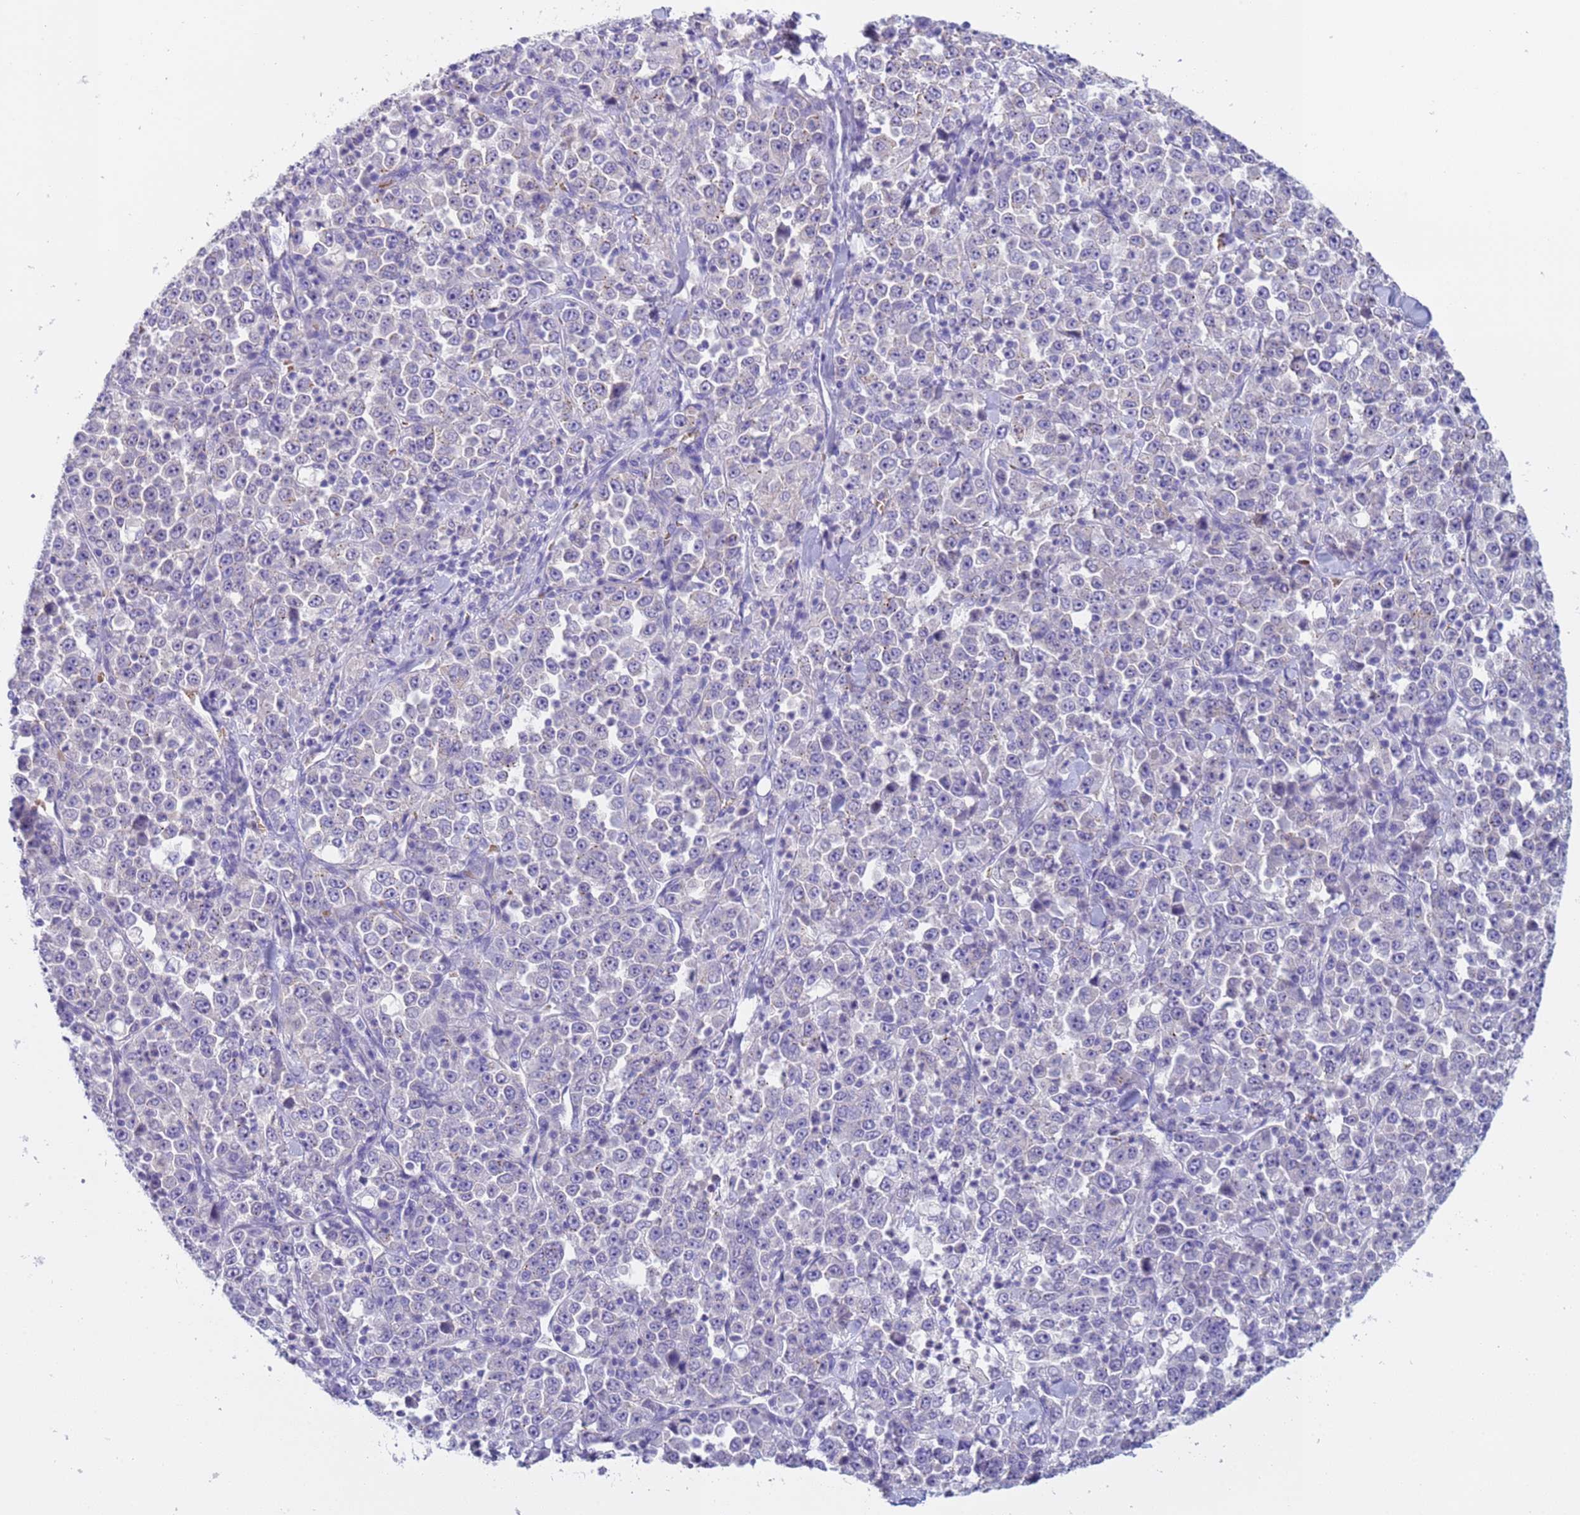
{"staining": {"intensity": "negative", "quantity": "none", "location": "none"}, "tissue": "stomach cancer", "cell_type": "Tumor cells", "image_type": "cancer", "snomed": [{"axis": "morphology", "description": "Normal tissue, NOS"}, {"axis": "morphology", "description": "Adenocarcinoma, NOS"}, {"axis": "topography", "description": "Stomach, upper"}, {"axis": "topography", "description": "Stomach"}], "caption": "Micrograph shows no significant protein positivity in tumor cells of adenocarcinoma (stomach). Brightfield microscopy of IHC stained with DAB (3,3'-diaminobenzidine) (brown) and hematoxylin (blue), captured at high magnification.", "gene": "KBTBD3", "patient": {"sex": "male", "age": 59}}